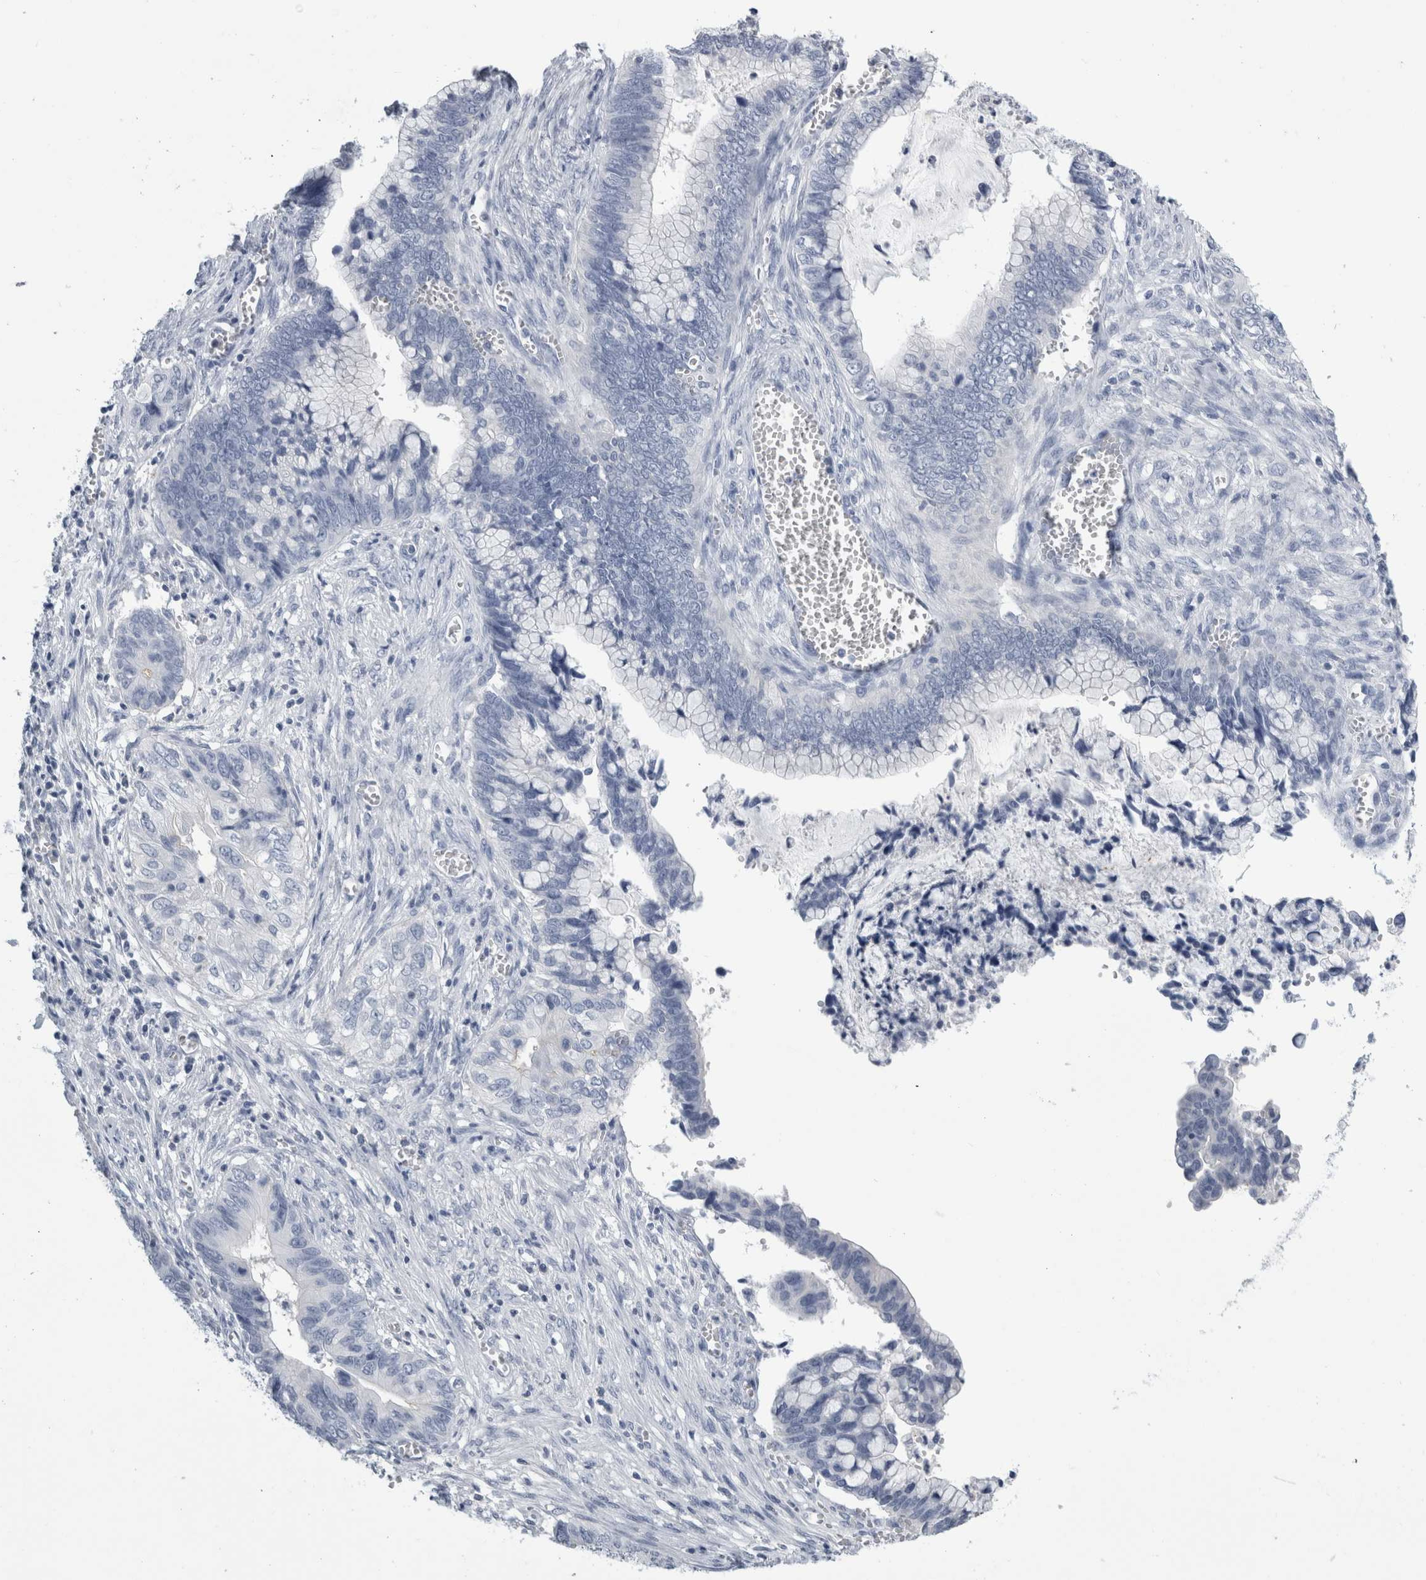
{"staining": {"intensity": "negative", "quantity": "none", "location": "none"}, "tissue": "cervical cancer", "cell_type": "Tumor cells", "image_type": "cancer", "snomed": [{"axis": "morphology", "description": "Adenocarcinoma, NOS"}, {"axis": "topography", "description": "Cervix"}], "caption": "Immunohistochemistry of adenocarcinoma (cervical) reveals no expression in tumor cells.", "gene": "ANKFY1", "patient": {"sex": "female", "age": 44}}